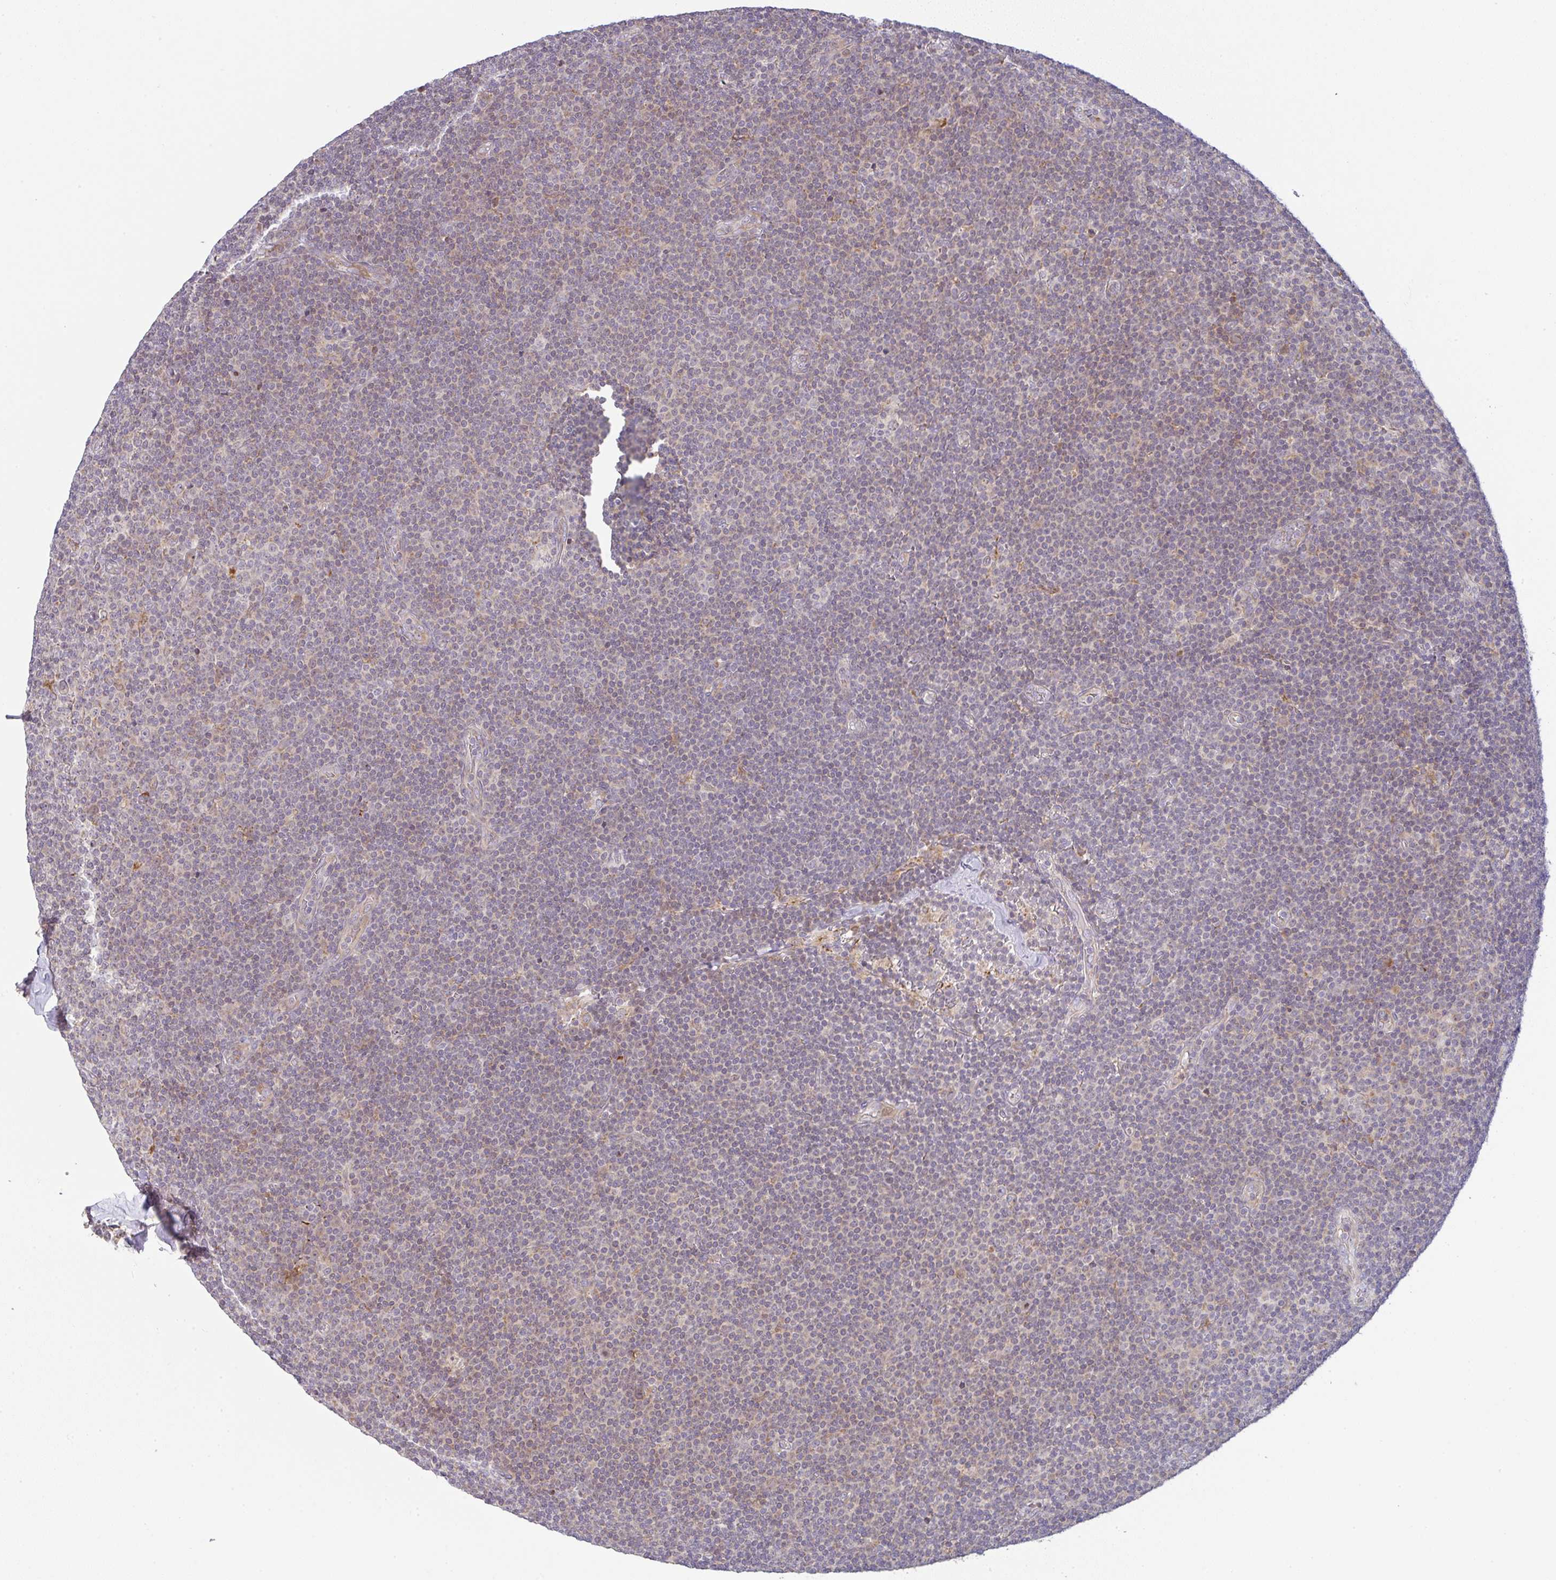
{"staining": {"intensity": "weak", "quantity": "25%-75%", "location": "cytoplasmic/membranous"}, "tissue": "lymphoma", "cell_type": "Tumor cells", "image_type": "cancer", "snomed": [{"axis": "morphology", "description": "Malignant lymphoma, non-Hodgkin's type, Low grade"}, {"axis": "topography", "description": "Lymph node"}], "caption": "Malignant lymphoma, non-Hodgkin's type (low-grade) stained for a protein reveals weak cytoplasmic/membranous positivity in tumor cells.", "gene": "MOB1A", "patient": {"sex": "male", "age": 48}}